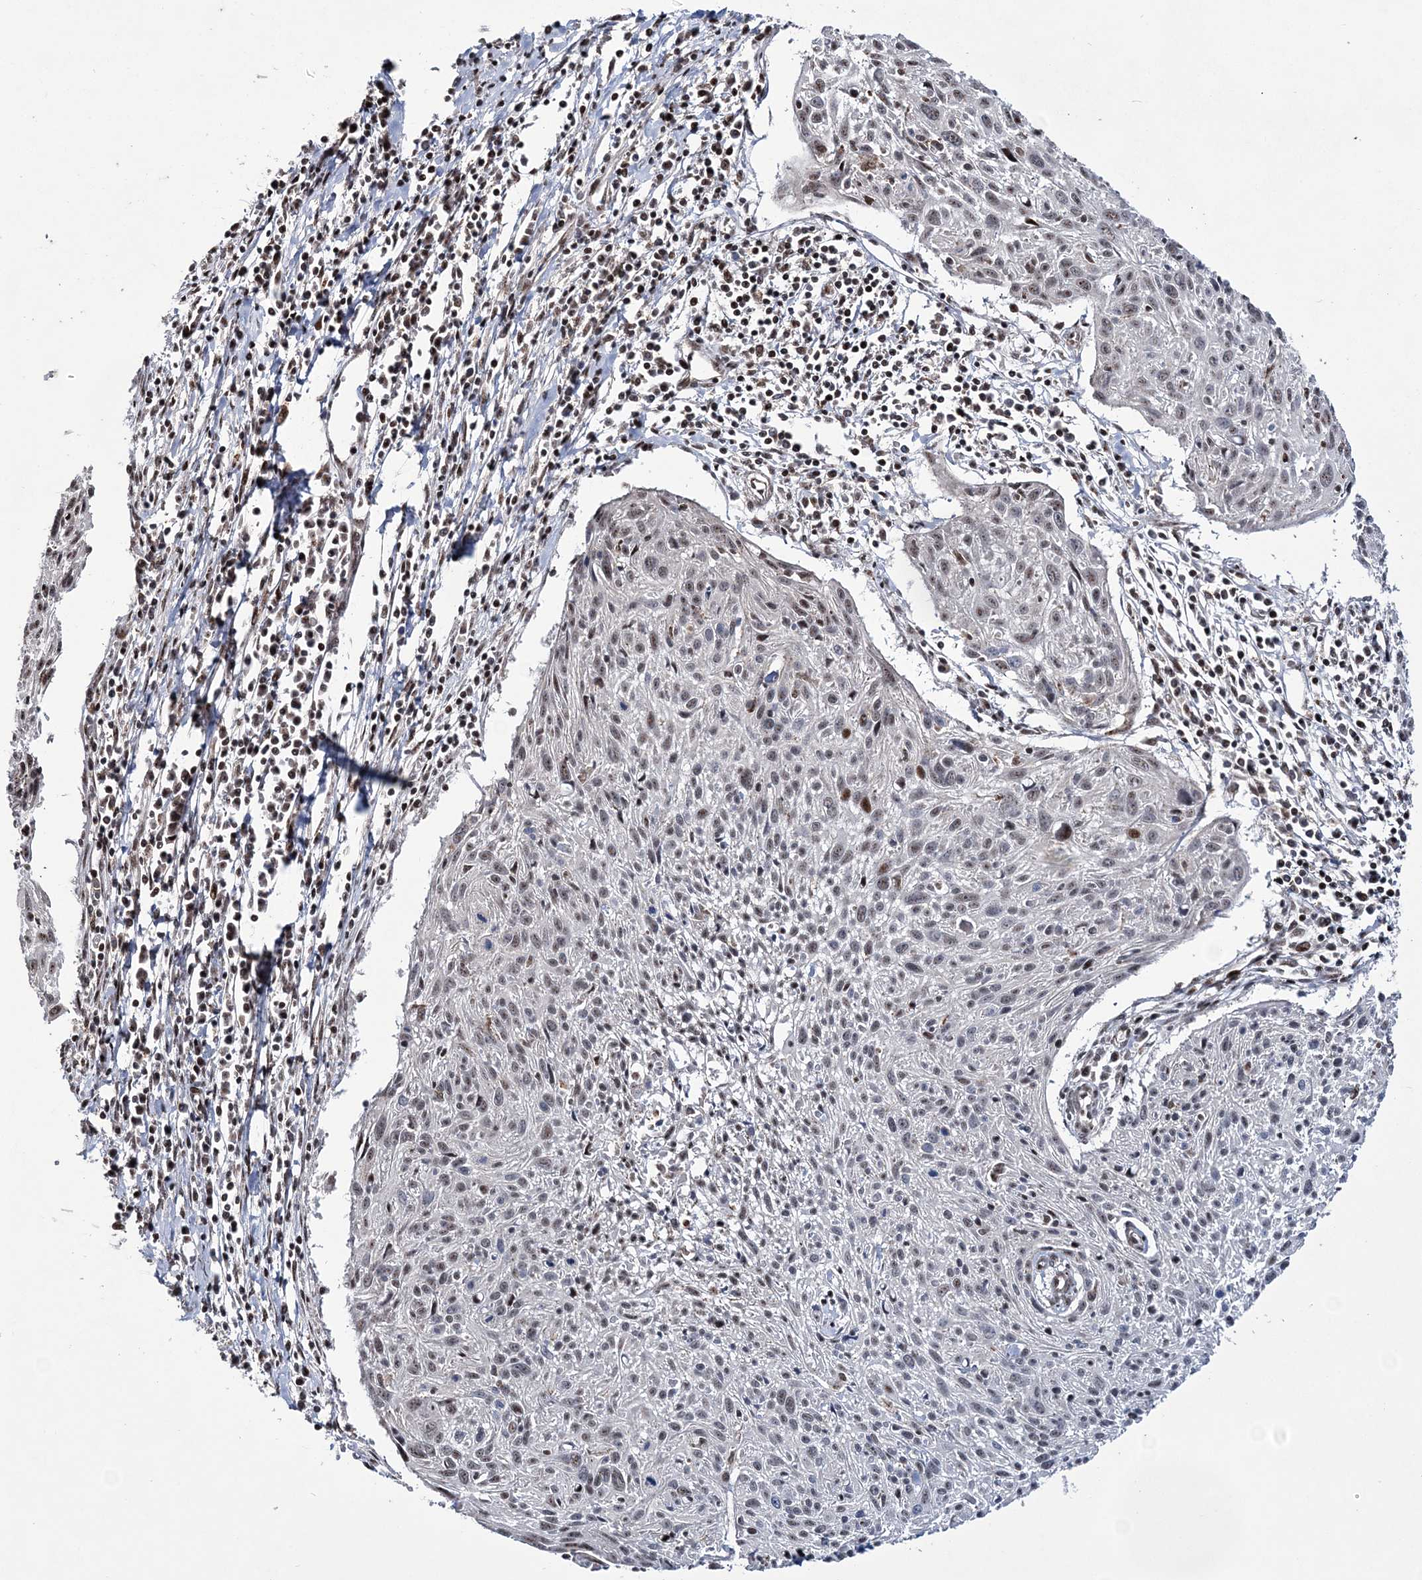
{"staining": {"intensity": "weak", "quantity": "<25%", "location": "nuclear"}, "tissue": "cervical cancer", "cell_type": "Tumor cells", "image_type": "cancer", "snomed": [{"axis": "morphology", "description": "Squamous cell carcinoma, NOS"}, {"axis": "topography", "description": "Cervix"}], "caption": "Cervical cancer was stained to show a protein in brown. There is no significant positivity in tumor cells.", "gene": "TATDN2", "patient": {"sex": "female", "age": 51}}